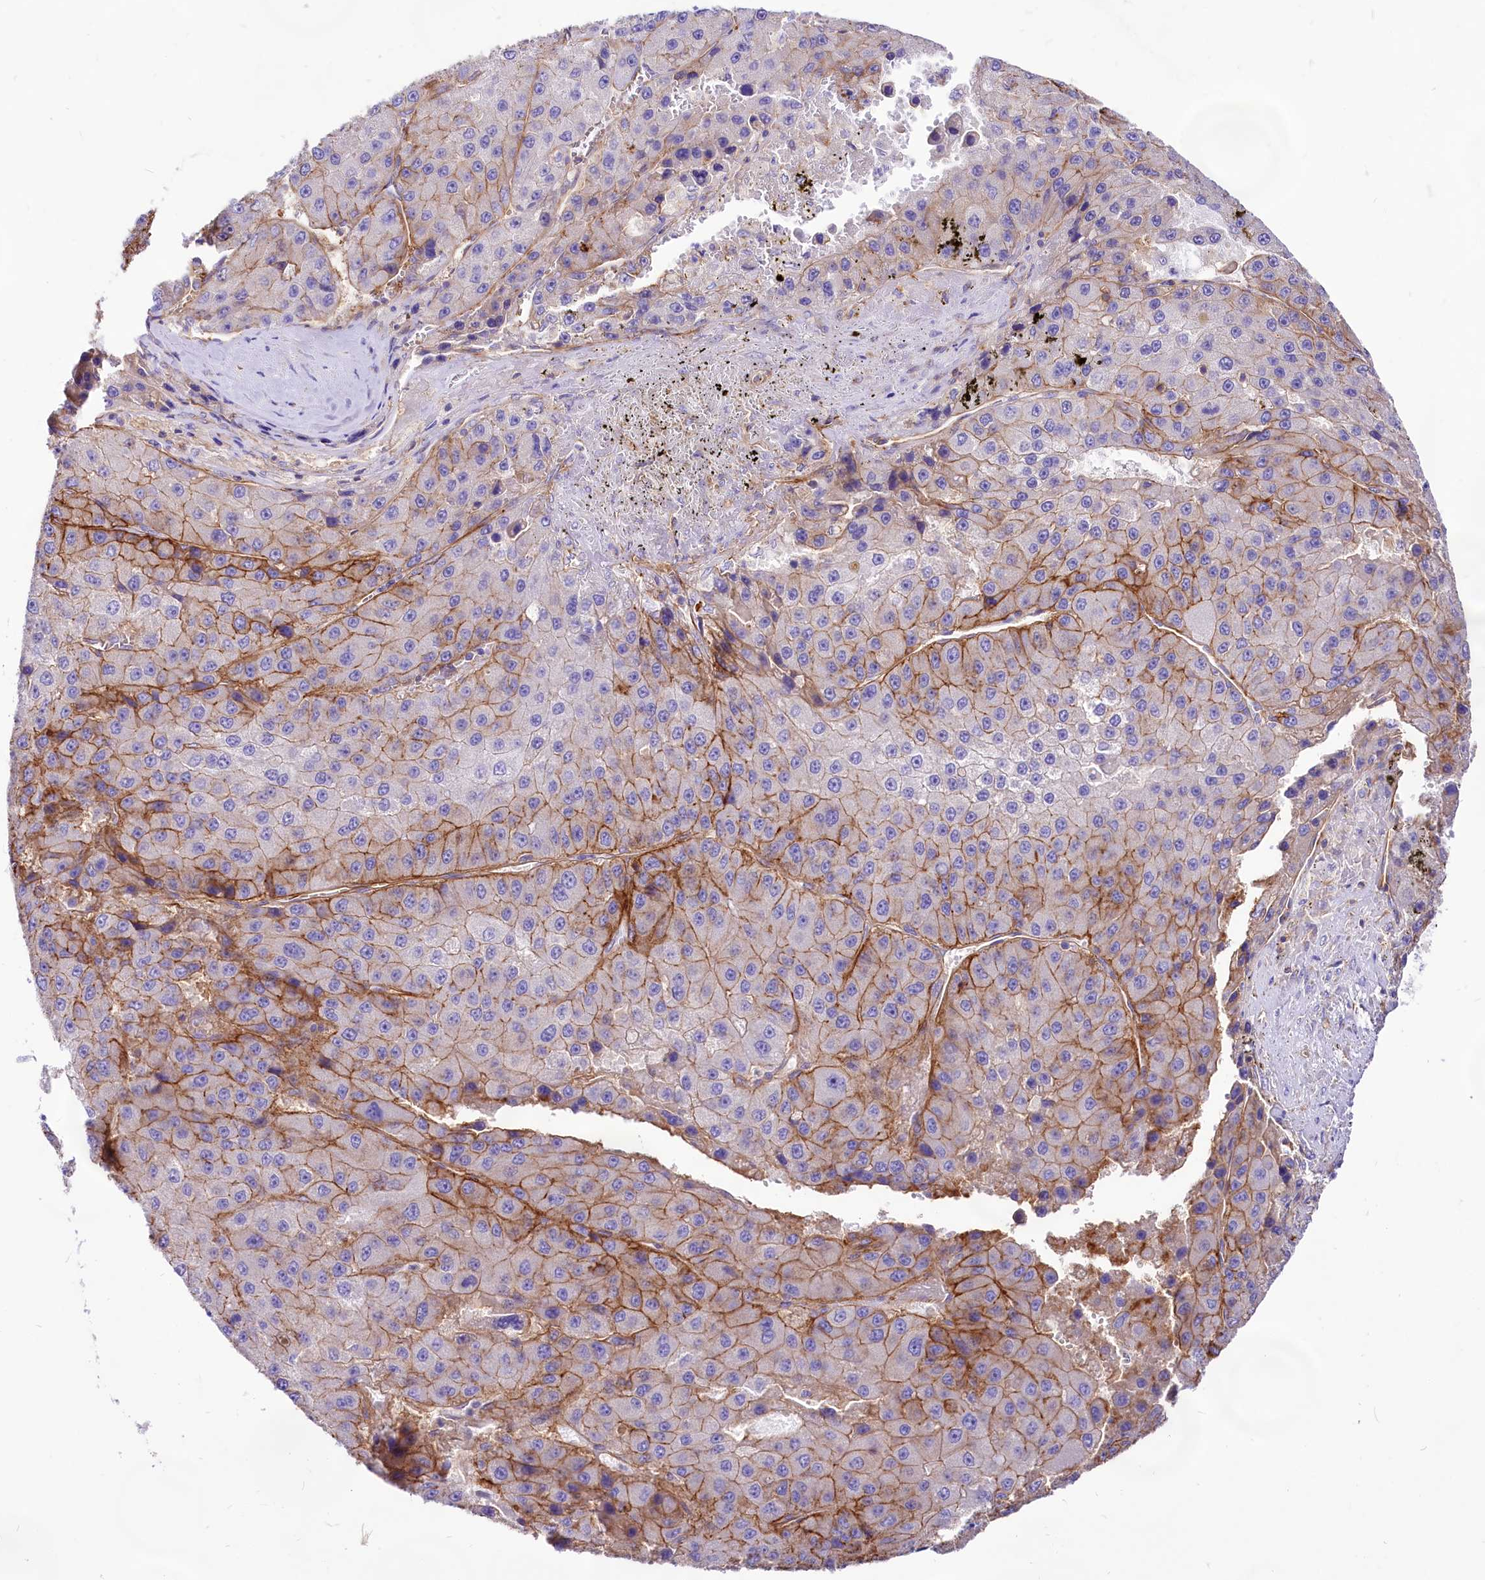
{"staining": {"intensity": "moderate", "quantity": "25%-75%", "location": "cytoplasmic/membranous"}, "tissue": "liver cancer", "cell_type": "Tumor cells", "image_type": "cancer", "snomed": [{"axis": "morphology", "description": "Carcinoma, Hepatocellular, NOS"}, {"axis": "topography", "description": "Liver"}], "caption": "Immunohistochemistry histopathology image of hepatocellular carcinoma (liver) stained for a protein (brown), which shows medium levels of moderate cytoplasmic/membranous positivity in approximately 25%-75% of tumor cells.", "gene": "CD99", "patient": {"sex": "female", "age": 73}}